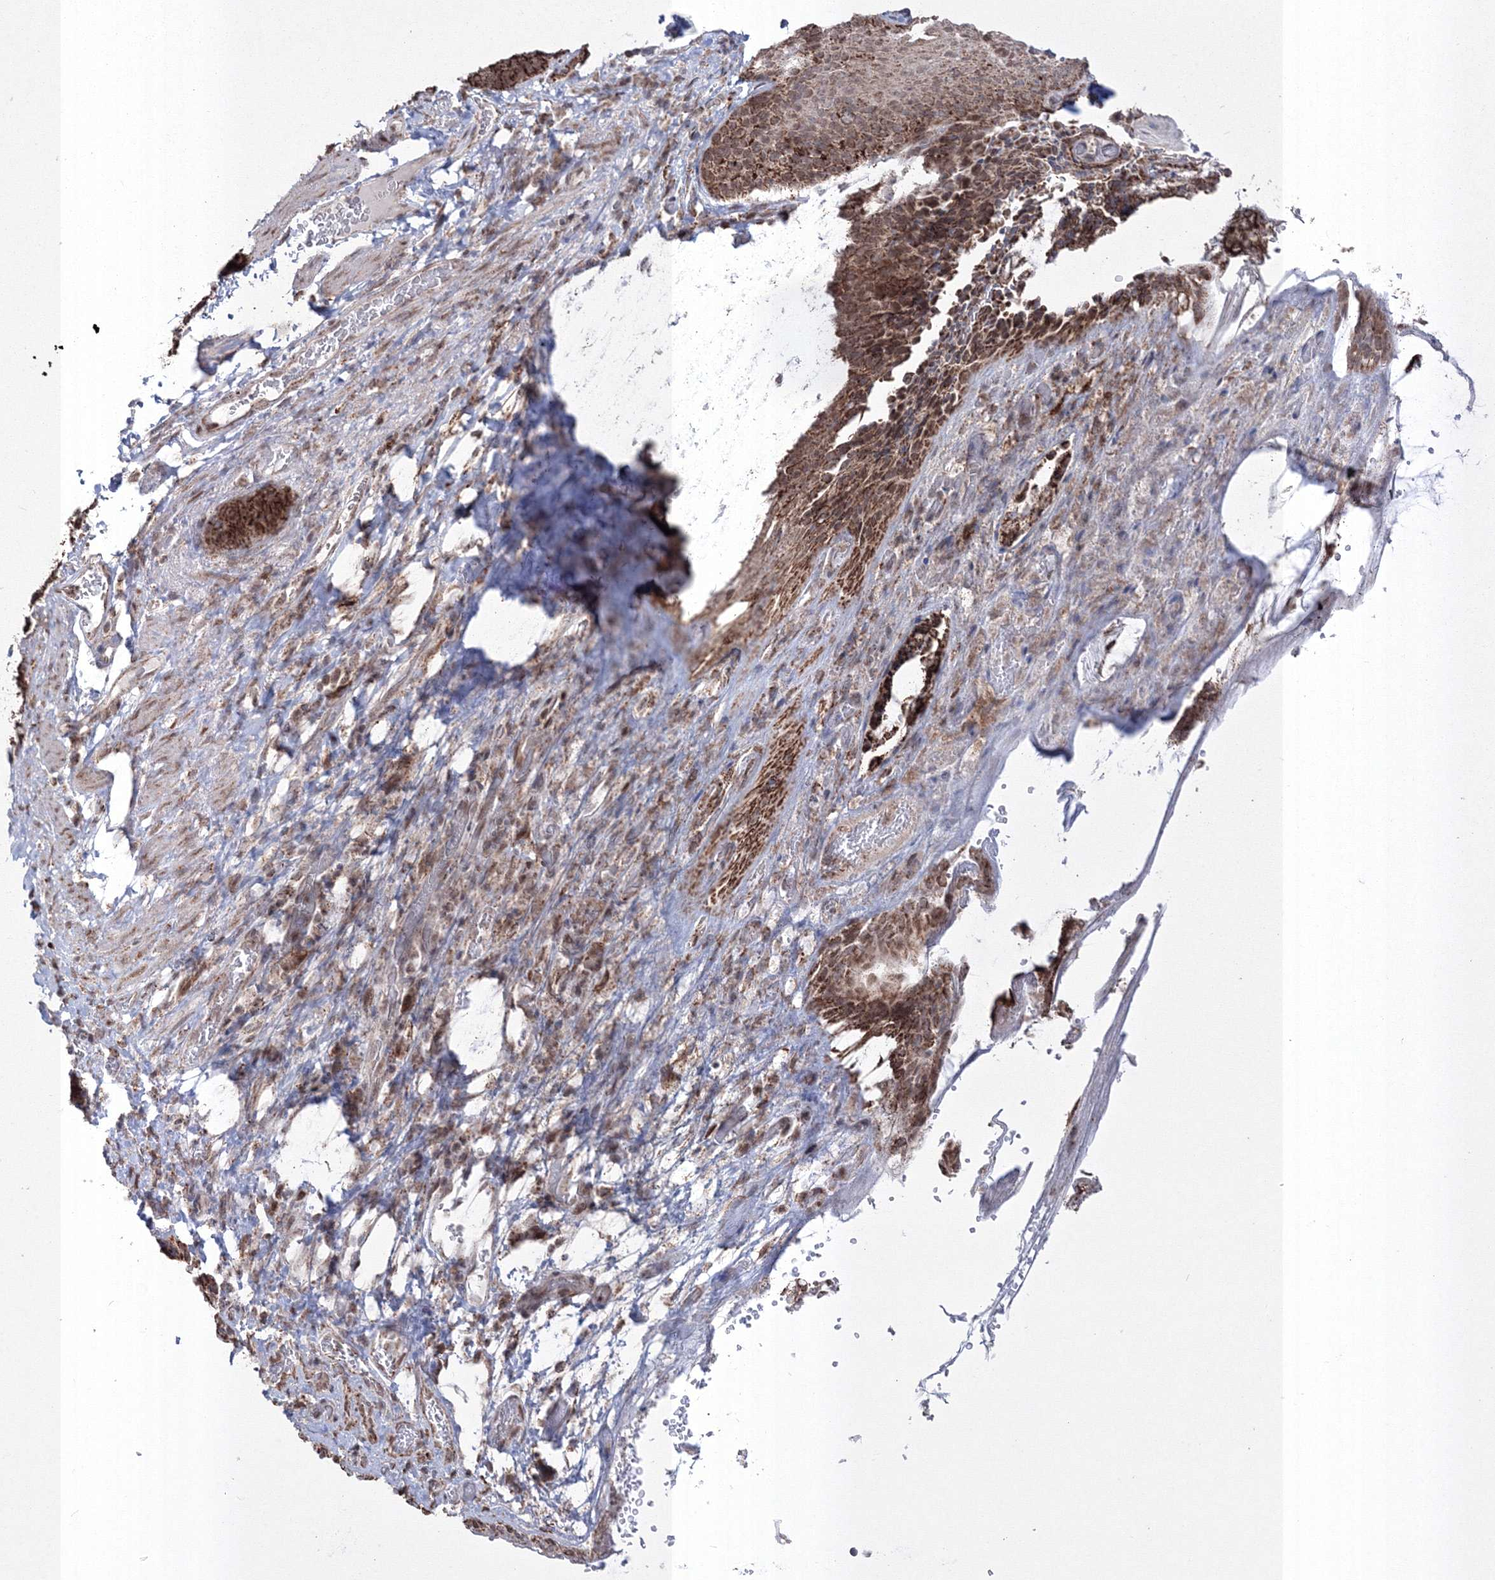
{"staining": {"intensity": "moderate", "quantity": ">75%", "location": "cytoplasmic/membranous,nuclear"}, "tissue": "melanoma", "cell_type": "Tumor cells", "image_type": "cancer", "snomed": [{"axis": "morphology", "description": "Malignant melanoma, NOS"}, {"axis": "topography", "description": "Rectum"}], "caption": "A histopathology image showing moderate cytoplasmic/membranous and nuclear staining in approximately >75% of tumor cells in malignant melanoma, as visualized by brown immunohistochemical staining.", "gene": "GRSF1", "patient": {"sex": "female", "age": 81}}